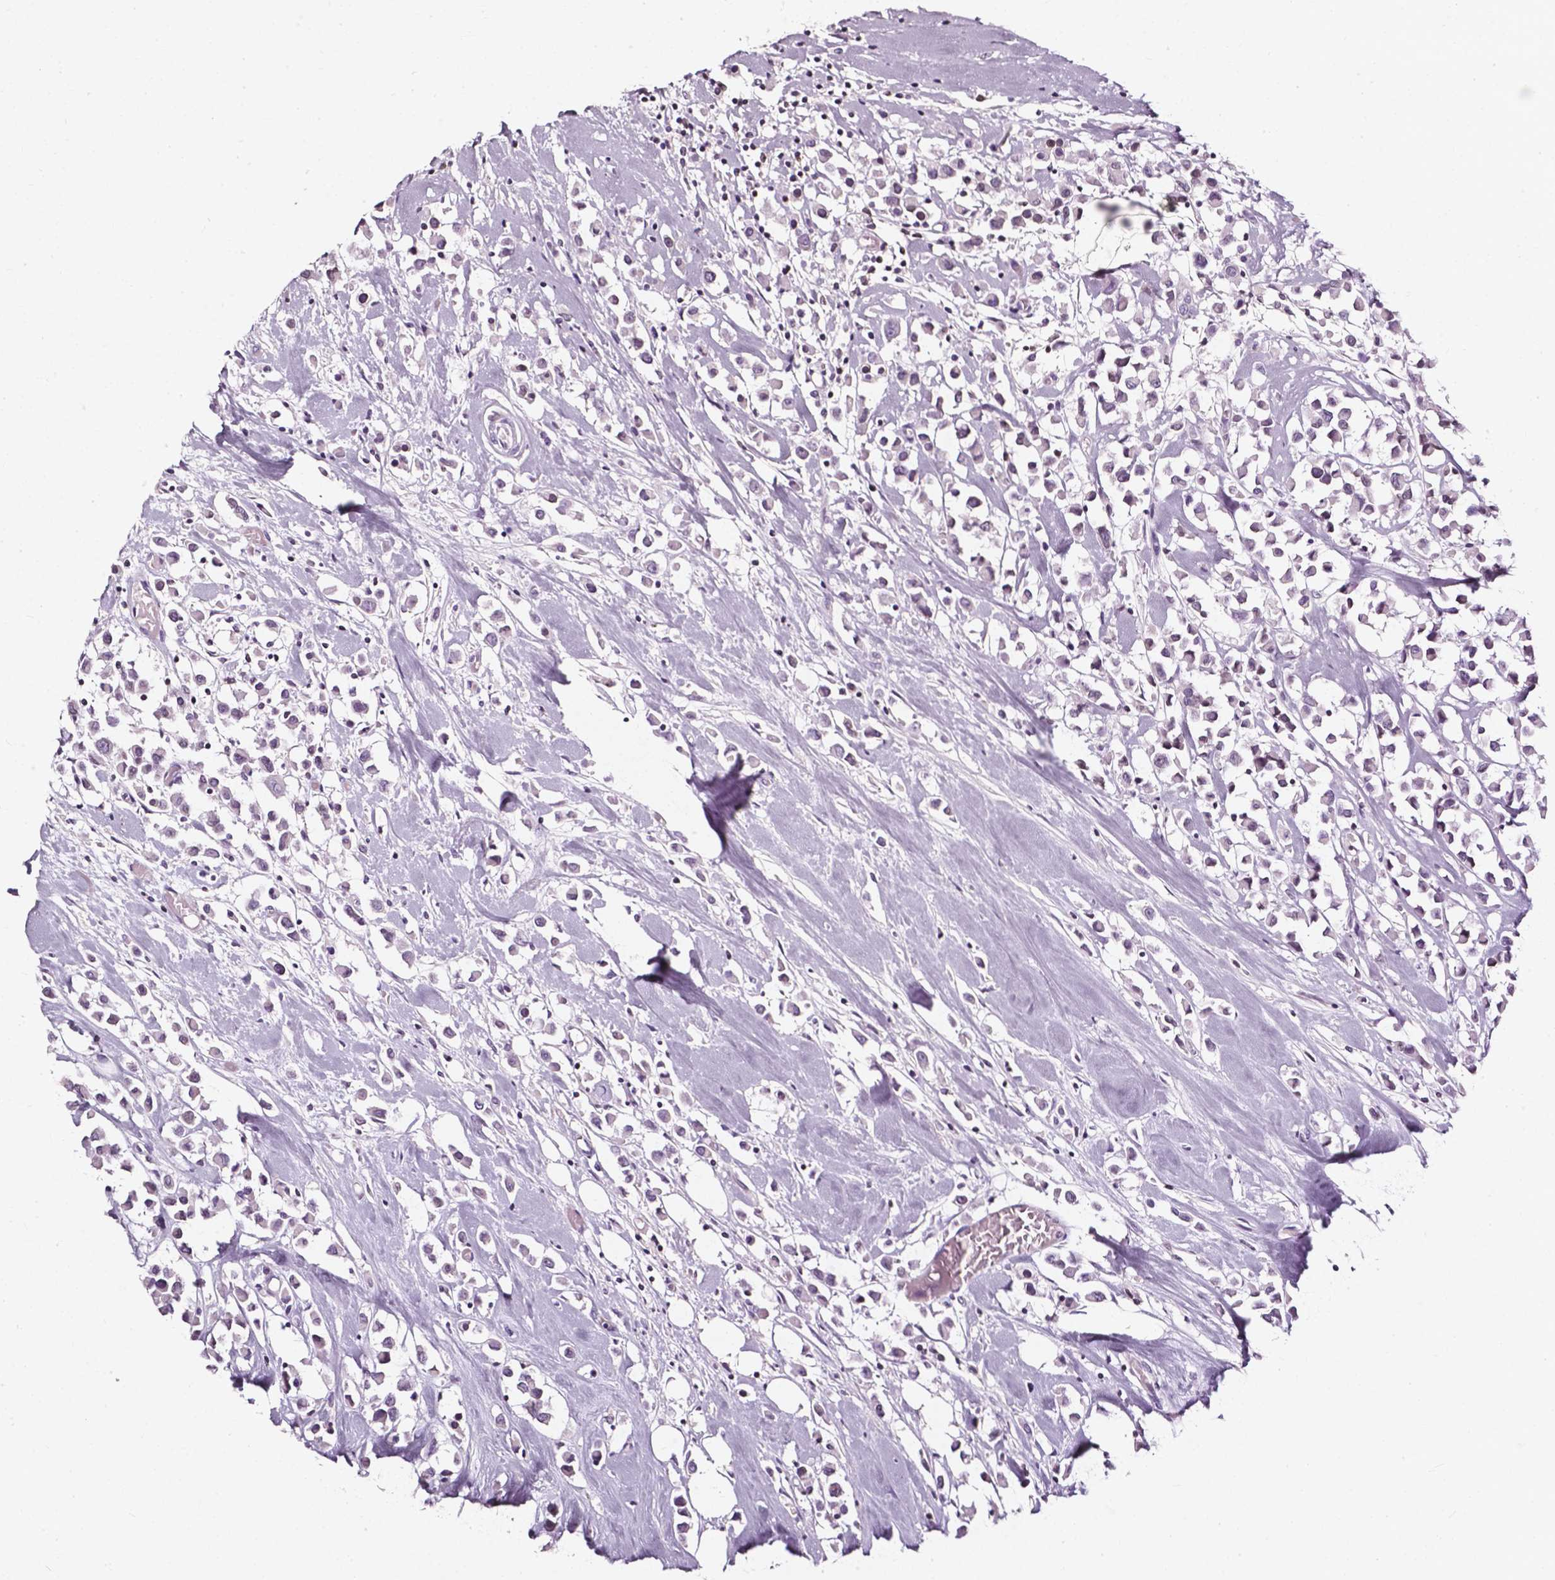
{"staining": {"intensity": "negative", "quantity": "none", "location": "none"}, "tissue": "breast cancer", "cell_type": "Tumor cells", "image_type": "cancer", "snomed": [{"axis": "morphology", "description": "Duct carcinoma"}, {"axis": "topography", "description": "Breast"}], "caption": "Tumor cells show no significant positivity in infiltrating ductal carcinoma (breast).", "gene": "AKR1B10", "patient": {"sex": "female", "age": 61}}